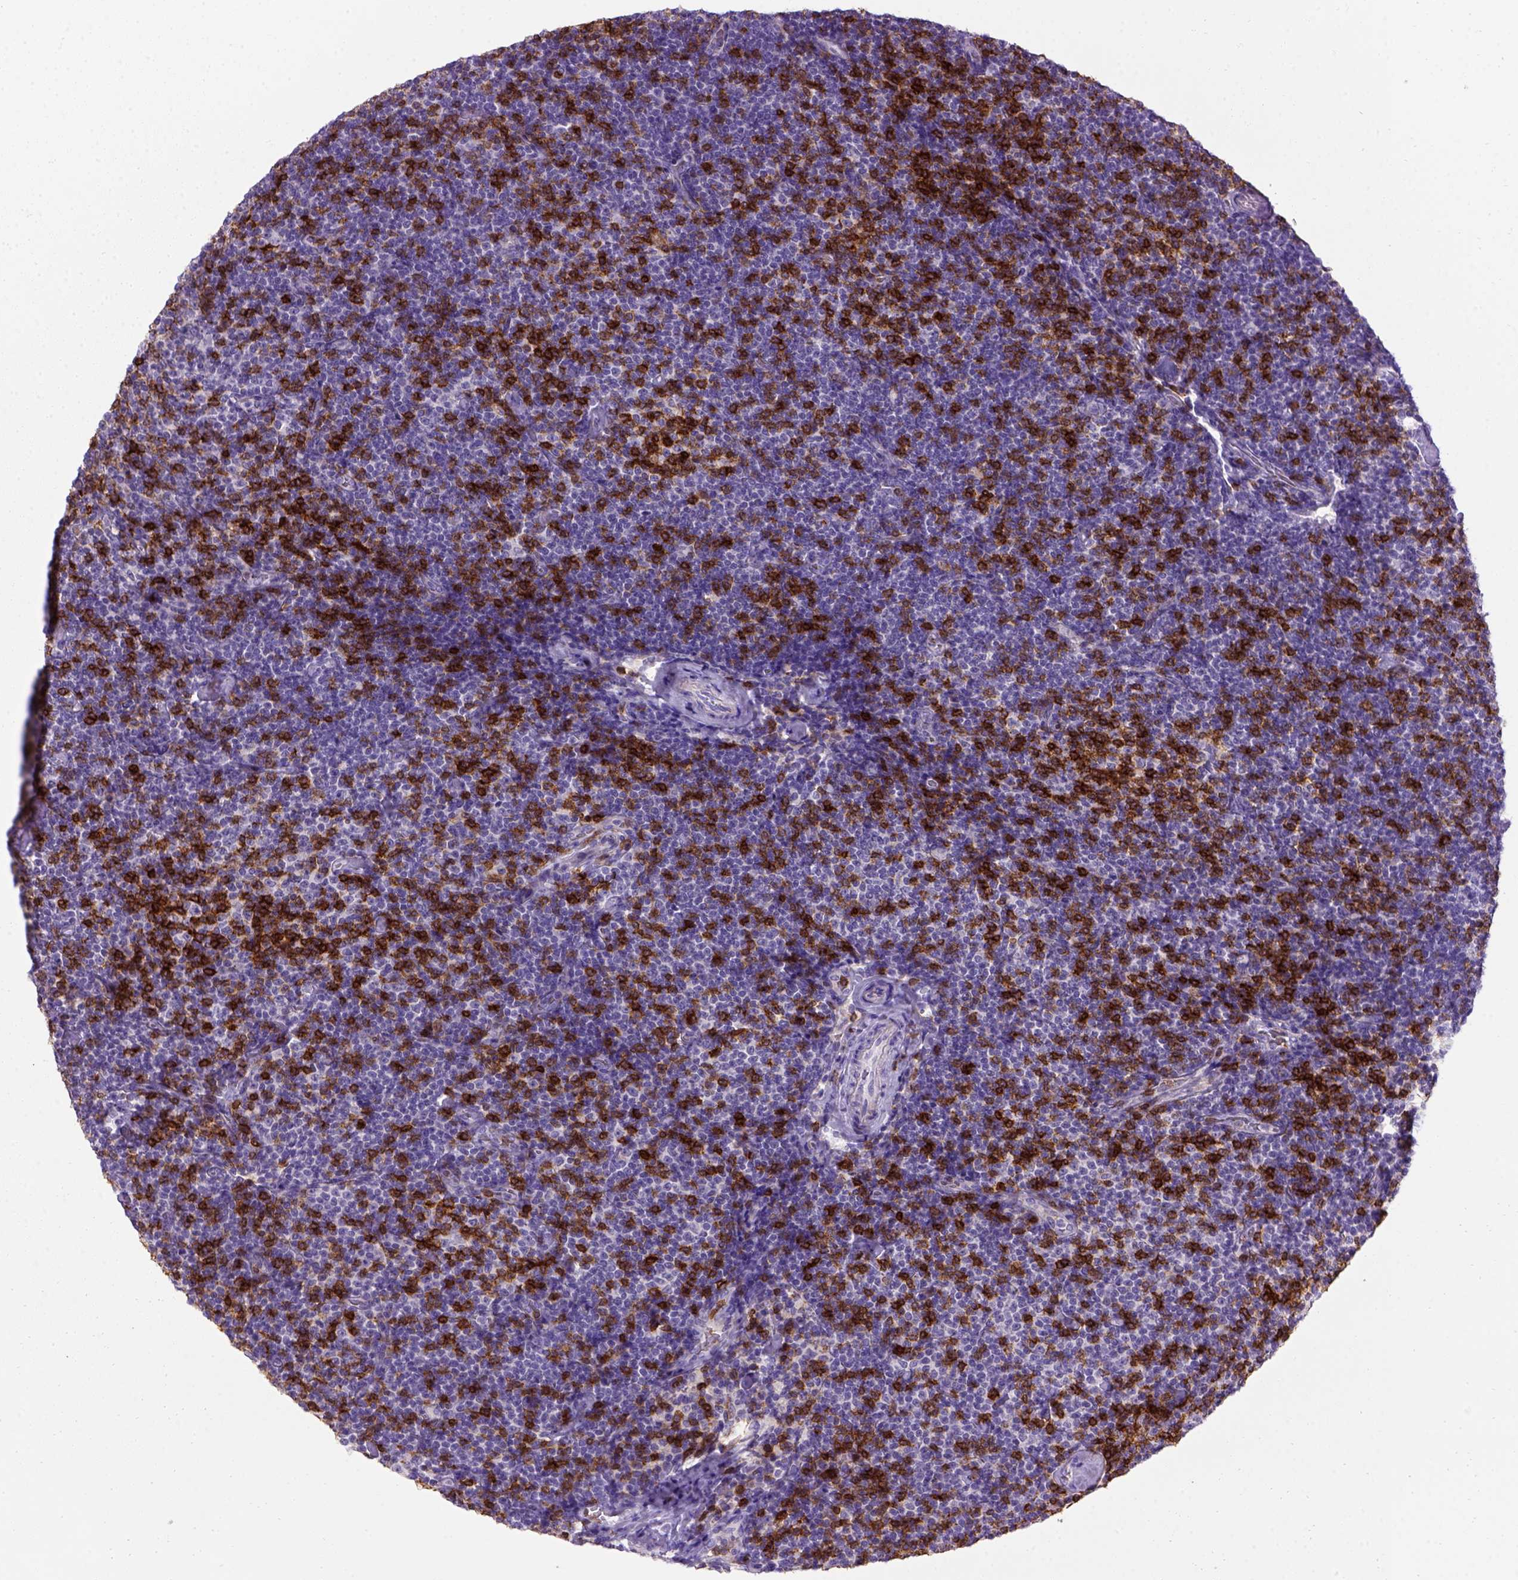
{"staining": {"intensity": "negative", "quantity": "none", "location": "none"}, "tissue": "lymphoma", "cell_type": "Tumor cells", "image_type": "cancer", "snomed": [{"axis": "morphology", "description": "Malignant lymphoma, non-Hodgkin's type, Low grade"}, {"axis": "topography", "description": "Lymph node"}], "caption": "Tumor cells are negative for brown protein staining in lymphoma.", "gene": "CD3E", "patient": {"sex": "male", "age": 81}}